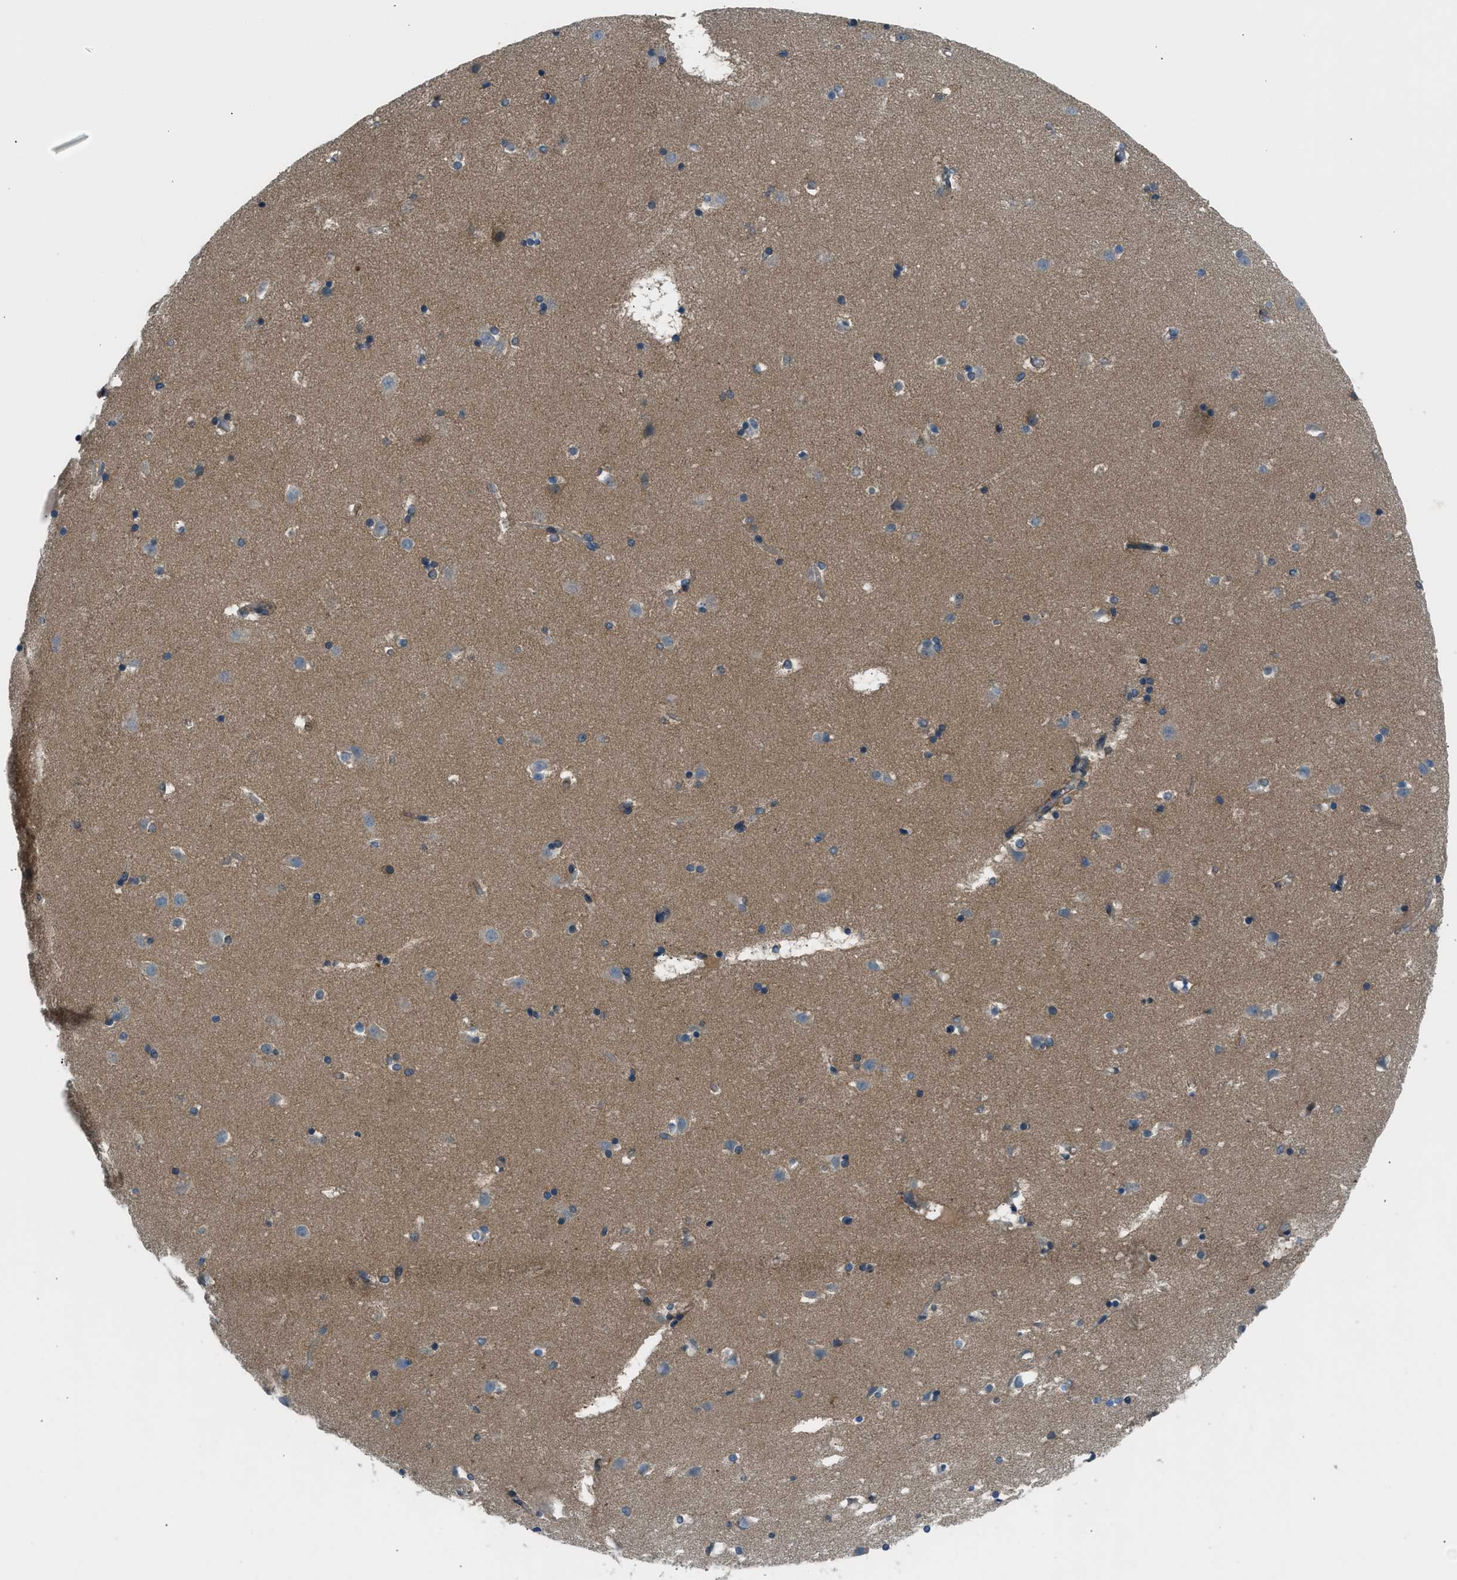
{"staining": {"intensity": "moderate", "quantity": "25%-75%", "location": "cytoplasmic/membranous"}, "tissue": "caudate", "cell_type": "Glial cells", "image_type": "normal", "snomed": [{"axis": "morphology", "description": "Normal tissue, NOS"}, {"axis": "topography", "description": "Lateral ventricle wall"}], "caption": "Glial cells reveal medium levels of moderate cytoplasmic/membranous staining in approximately 25%-75% of cells in normal caudate.", "gene": "EDARADD", "patient": {"sex": "male", "age": 45}}